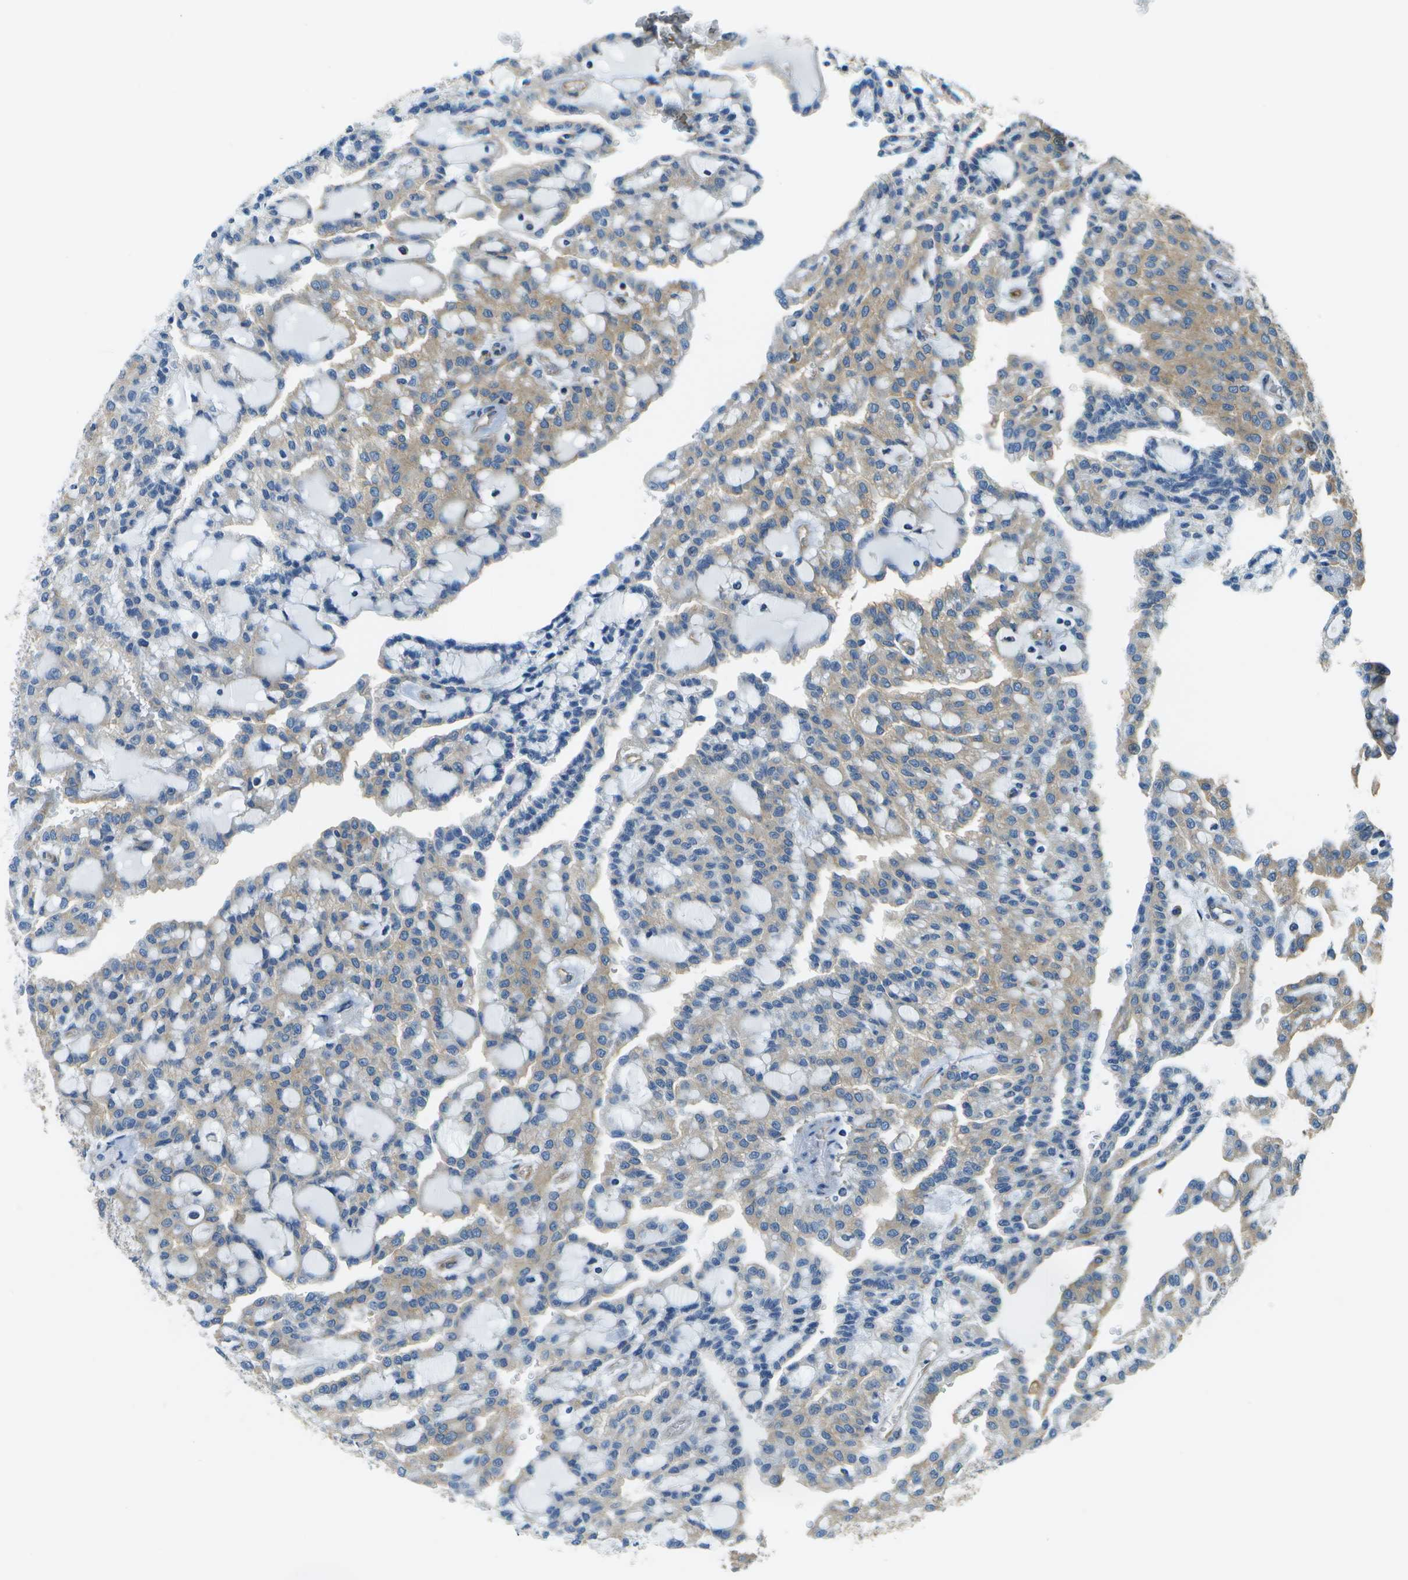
{"staining": {"intensity": "weak", "quantity": "25%-75%", "location": "cytoplasmic/membranous"}, "tissue": "renal cancer", "cell_type": "Tumor cells", "image_type": "cancer", "snomed": [{"axis": "morphology", "description": "Adenocarcinoma, NOS"}, {"axis": "topography", "description": "Kidney"}], "caption": "Brown immunohistochemical staining in renal adenocarcinoma demonstrates weak cytoplasmic/membranous staining in about 25%-75% of tumor cells.", "gene": "CLTC", "patient": {"sex": "male", "age": 63}}